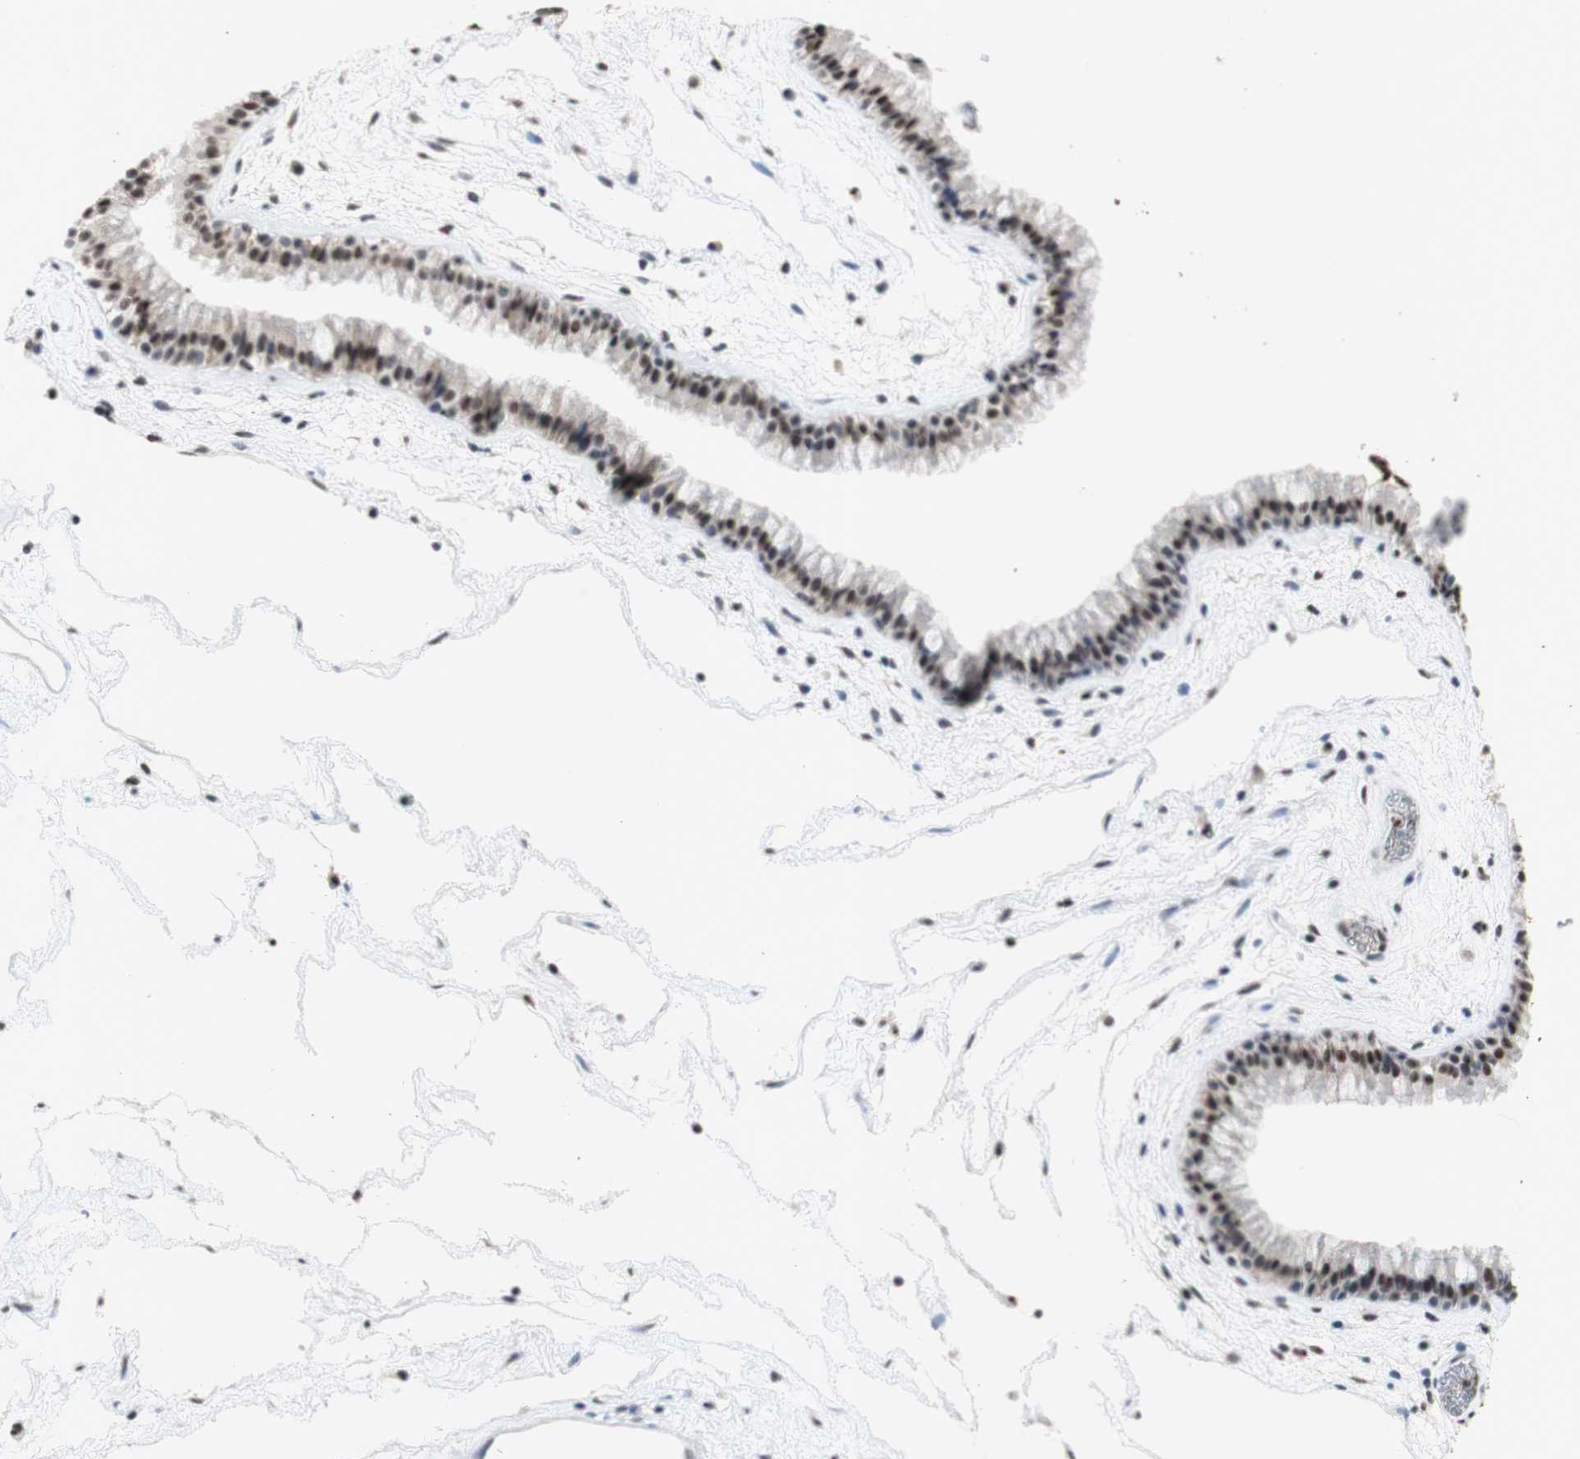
{"staining": {"intensity": "strong", "quantity": ">75%", "location": "nuclear"}, "tissue": "nasopharynx", "cell_type": "Respiratory epithelial cells", "image_type": "normal", "snomed": [{"axis": "morphology", "description": "Normal tissue, NOS"}, {"axis": "morphology", "description": "Inflammation, NOS"}, {"axis": "topography", "description": "Nasopharynx"}], "caption": "Benign nasopharynx displays strong nuclear expression in about >75% of respiratory epithelial cells, visualized by immunohistochemistry.", "gene": "SNRPB", "patient": {"sex": "male", "age": 48}}